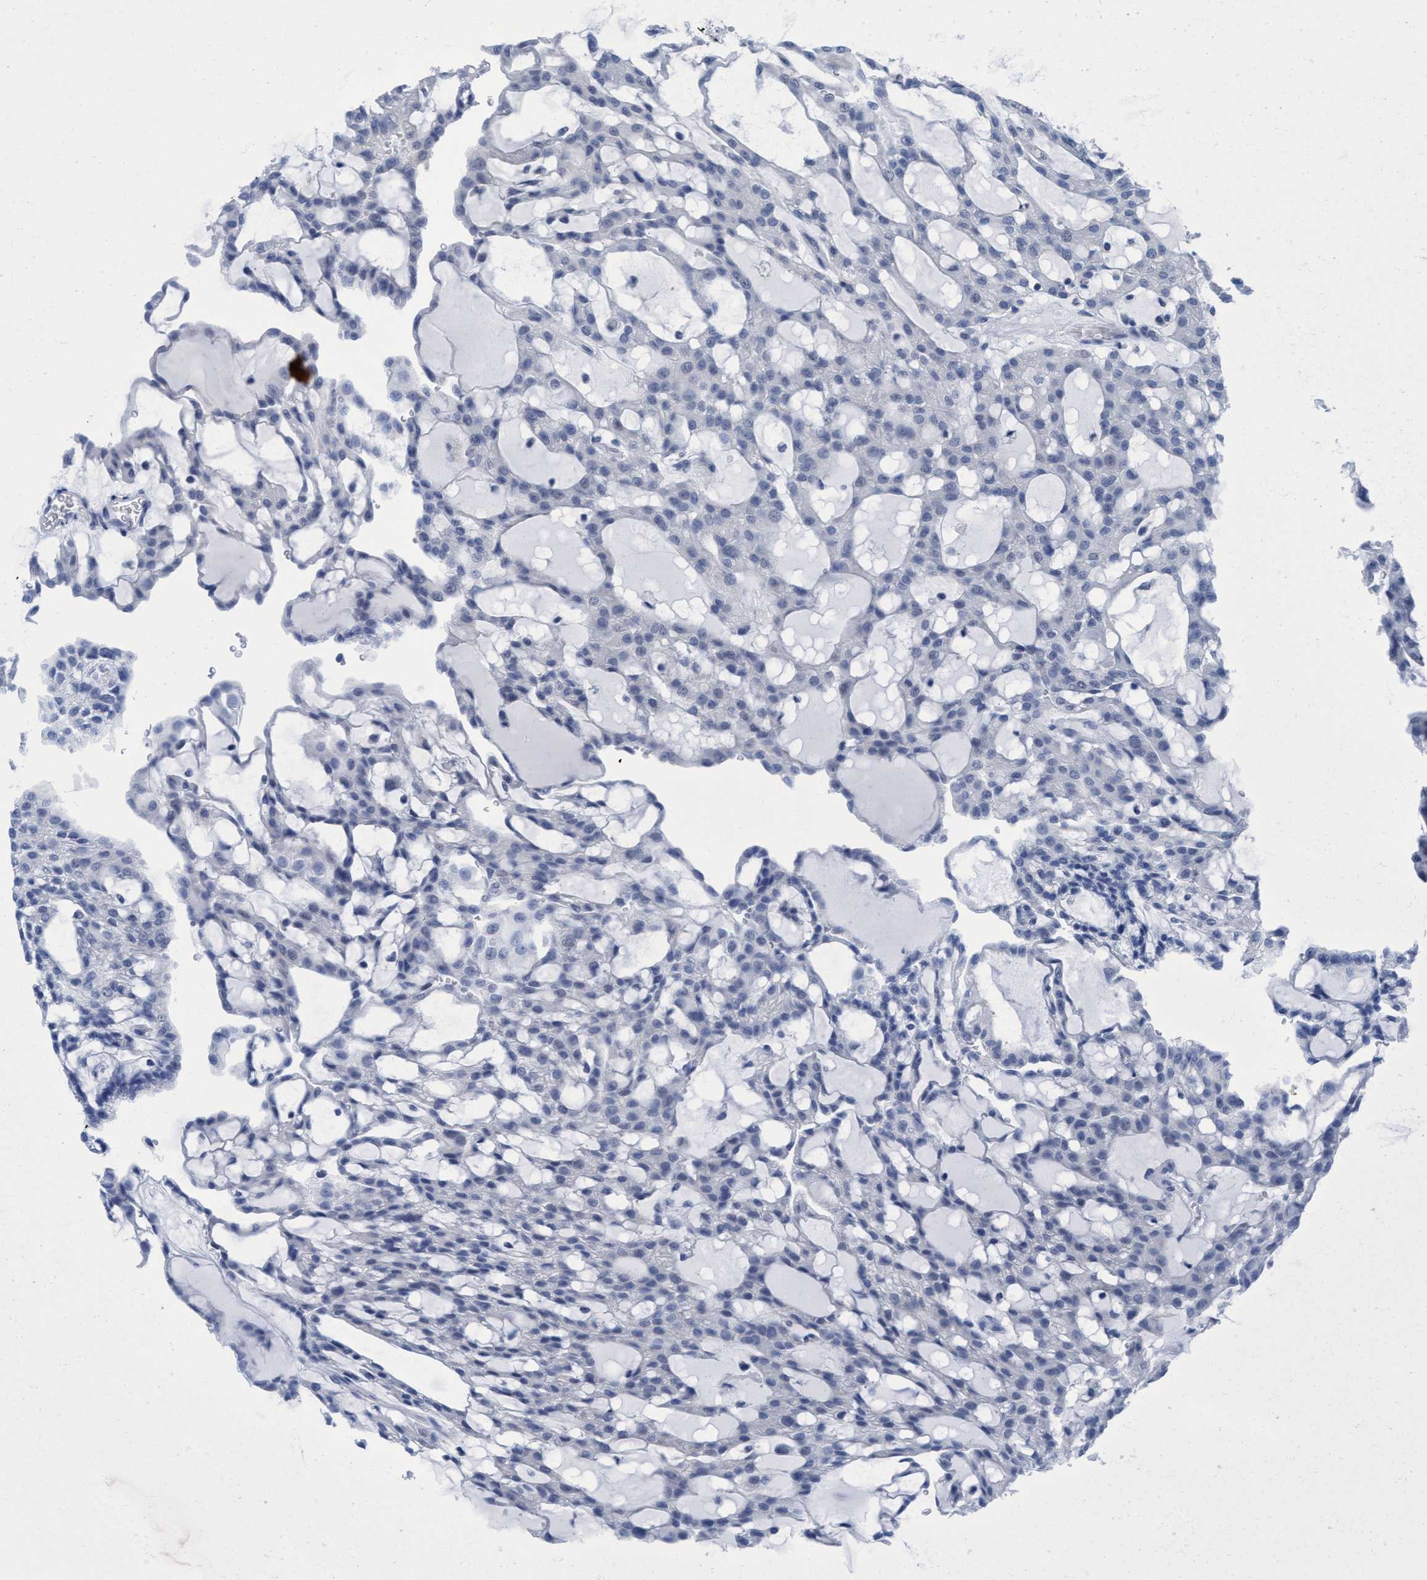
{"staining": {"intensity": "negative", "quantity": "none", "location": "none"}, "tissue": "renal cancer", "cell_type": "Tumor cells", "image_type": "cancer", "snomed": [{"axis": "morphology", "description": "Adenocarcinoma, NOS"}, {"axis": "topography", "description": "Kidney"}], "caption": "Immunohistochemistry (IHC) histopathology image of neoplastic tissue: renal adenocarcinoma stained with DAB demonstrates no significant protein positivity in tumor cells.", "gene": "DNAI1", "patient": {"sex": "male", "age": 63}}